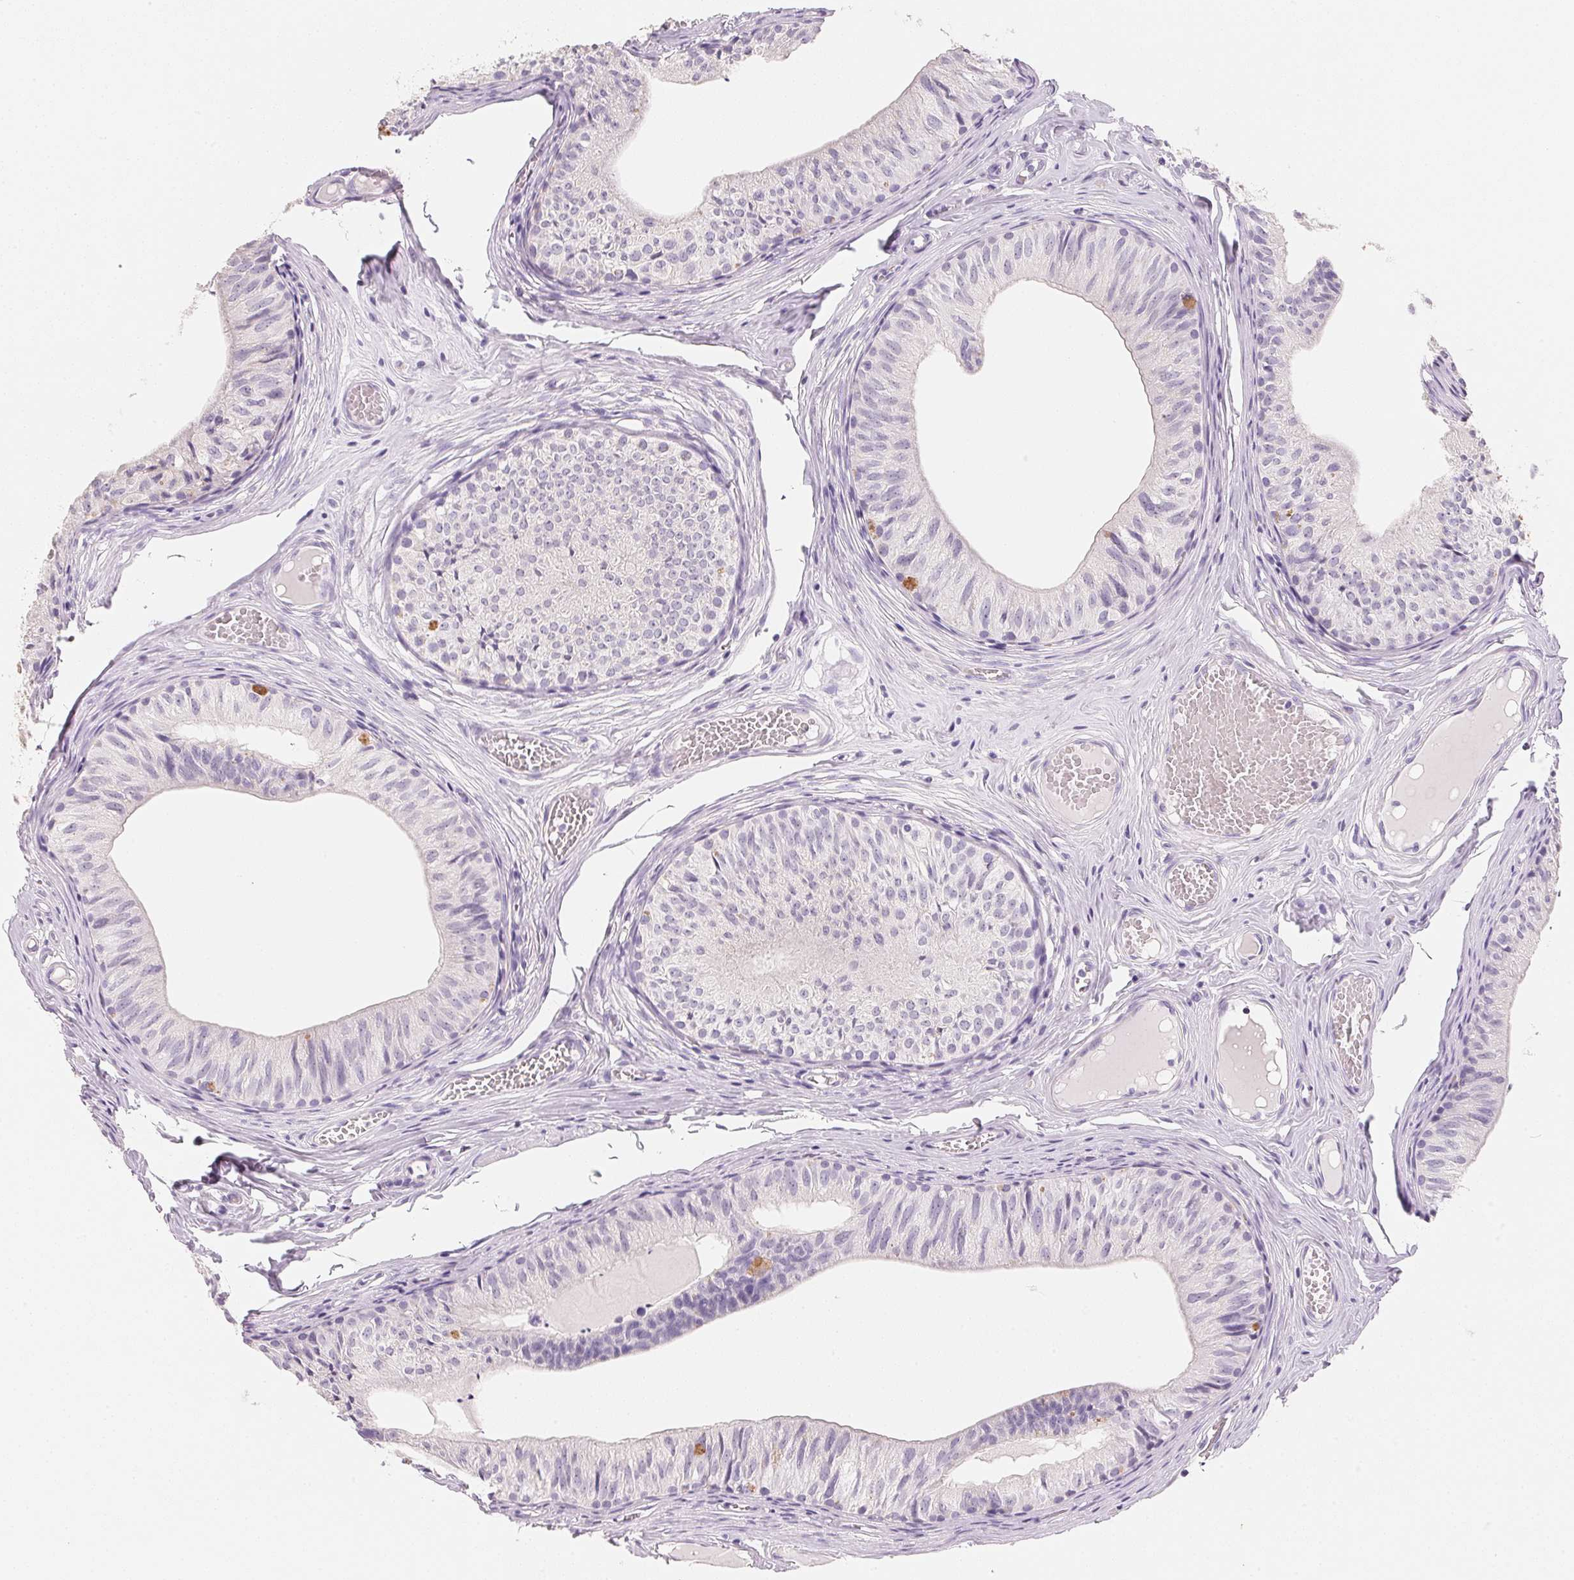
{"staining": {"intensity": "negative", "quantity": "none", "location": "none"}, "tissue": "epididymis", "cell_type": "Glandular cells", "image_type": "normal", "snomed": [{"axis": "morphology", "description": "Normal tissue, NOS"}, {"axis": "topography", "description": "Epididymis"}], "caption": "An image of human epididymis is negative for staining in glandular cells. (DAB (3,3'-diaminobenzidine) immunohistochemistry with hematoxylin counter stain).", "gene": "ACP3", "patient": {"sex": "male", "age": 25}}